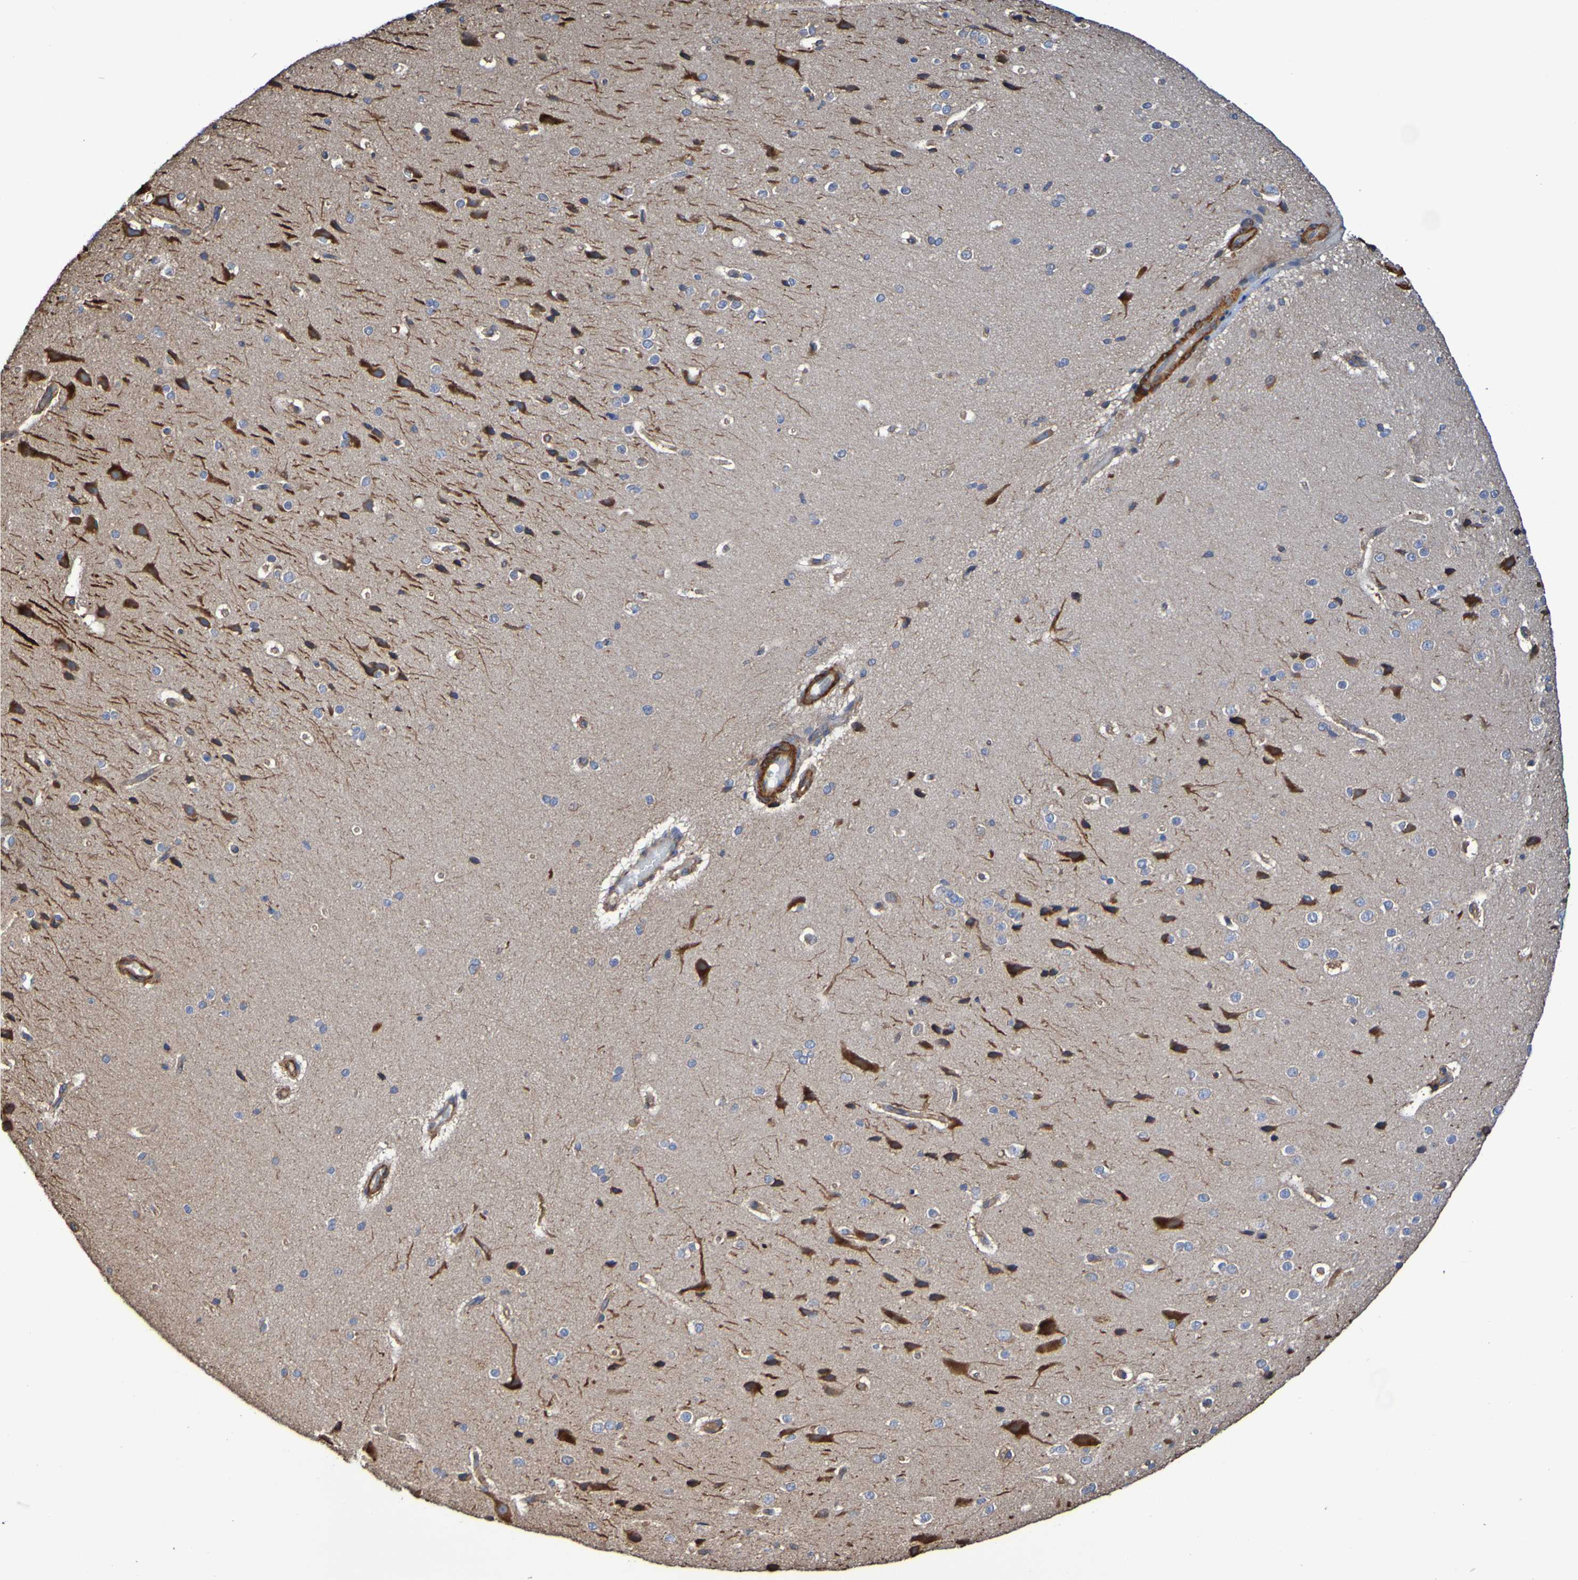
{"staining": {"intensity": "moderate", "quantity": "25%-75%", "location": "cytoplasmic/membranous"}, "tissue": "cerebral cortex", "cell_type": "Endothelial cells", "image_type": "normal", "snomed": [{"axis": "morphology", "description": "Normal tissue, NOS"}, {"axis": "morphology", "description": "Developmental malformation"}, {"axis": "topography", "description": "Cerebral cortex"}], "caption": "Normal cerebral cortex exhibits moderate cytoplasmic/membranous expression in about 25%-75% of endothelial cells, visualized by immunohistochemistry.", "gene": "RAB11A", "patient": {"sex": "female", "age": 30}}